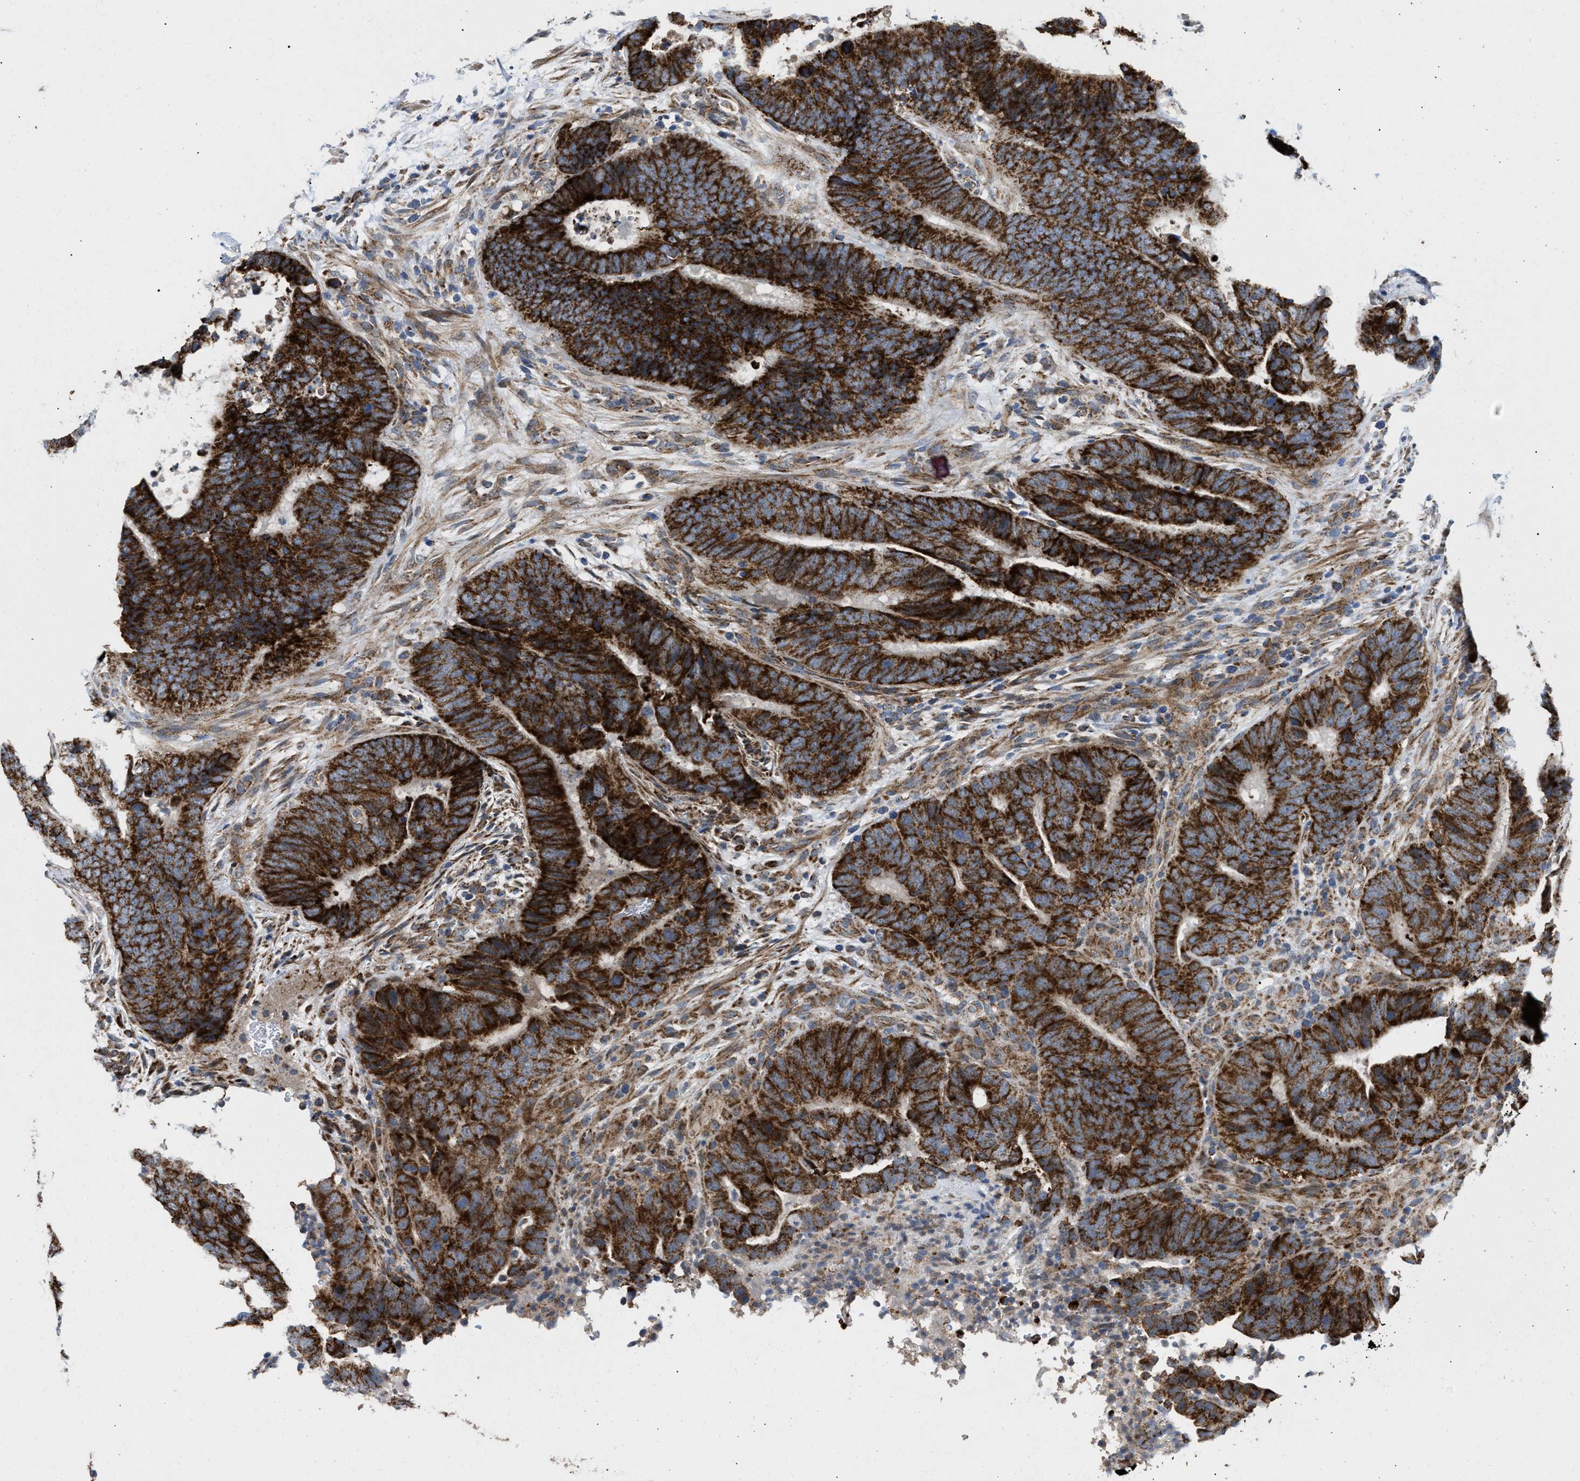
{"staining": {"intensity": "strong", "quantity": ">75%", "location": "cytoplasmic/membranous"}, "tissue": "colorectal cancer", "cell_type": "Tumor cells", "image_type": "cancer", "snomed": [{"axis": "morphology", "description": "Adenocarcinoma, NOS"}, {"axis": "topography", "description": "Colon"}], "caption": "Immunohistochemistry (IHC) of human colorectal adenocarcinoma exhibits high levels of strong cytoplasmic/membranous positivity in about >75% of tumor cells.", "gene": "TACO1", "patient": {"sex": "male", "age": 56}}